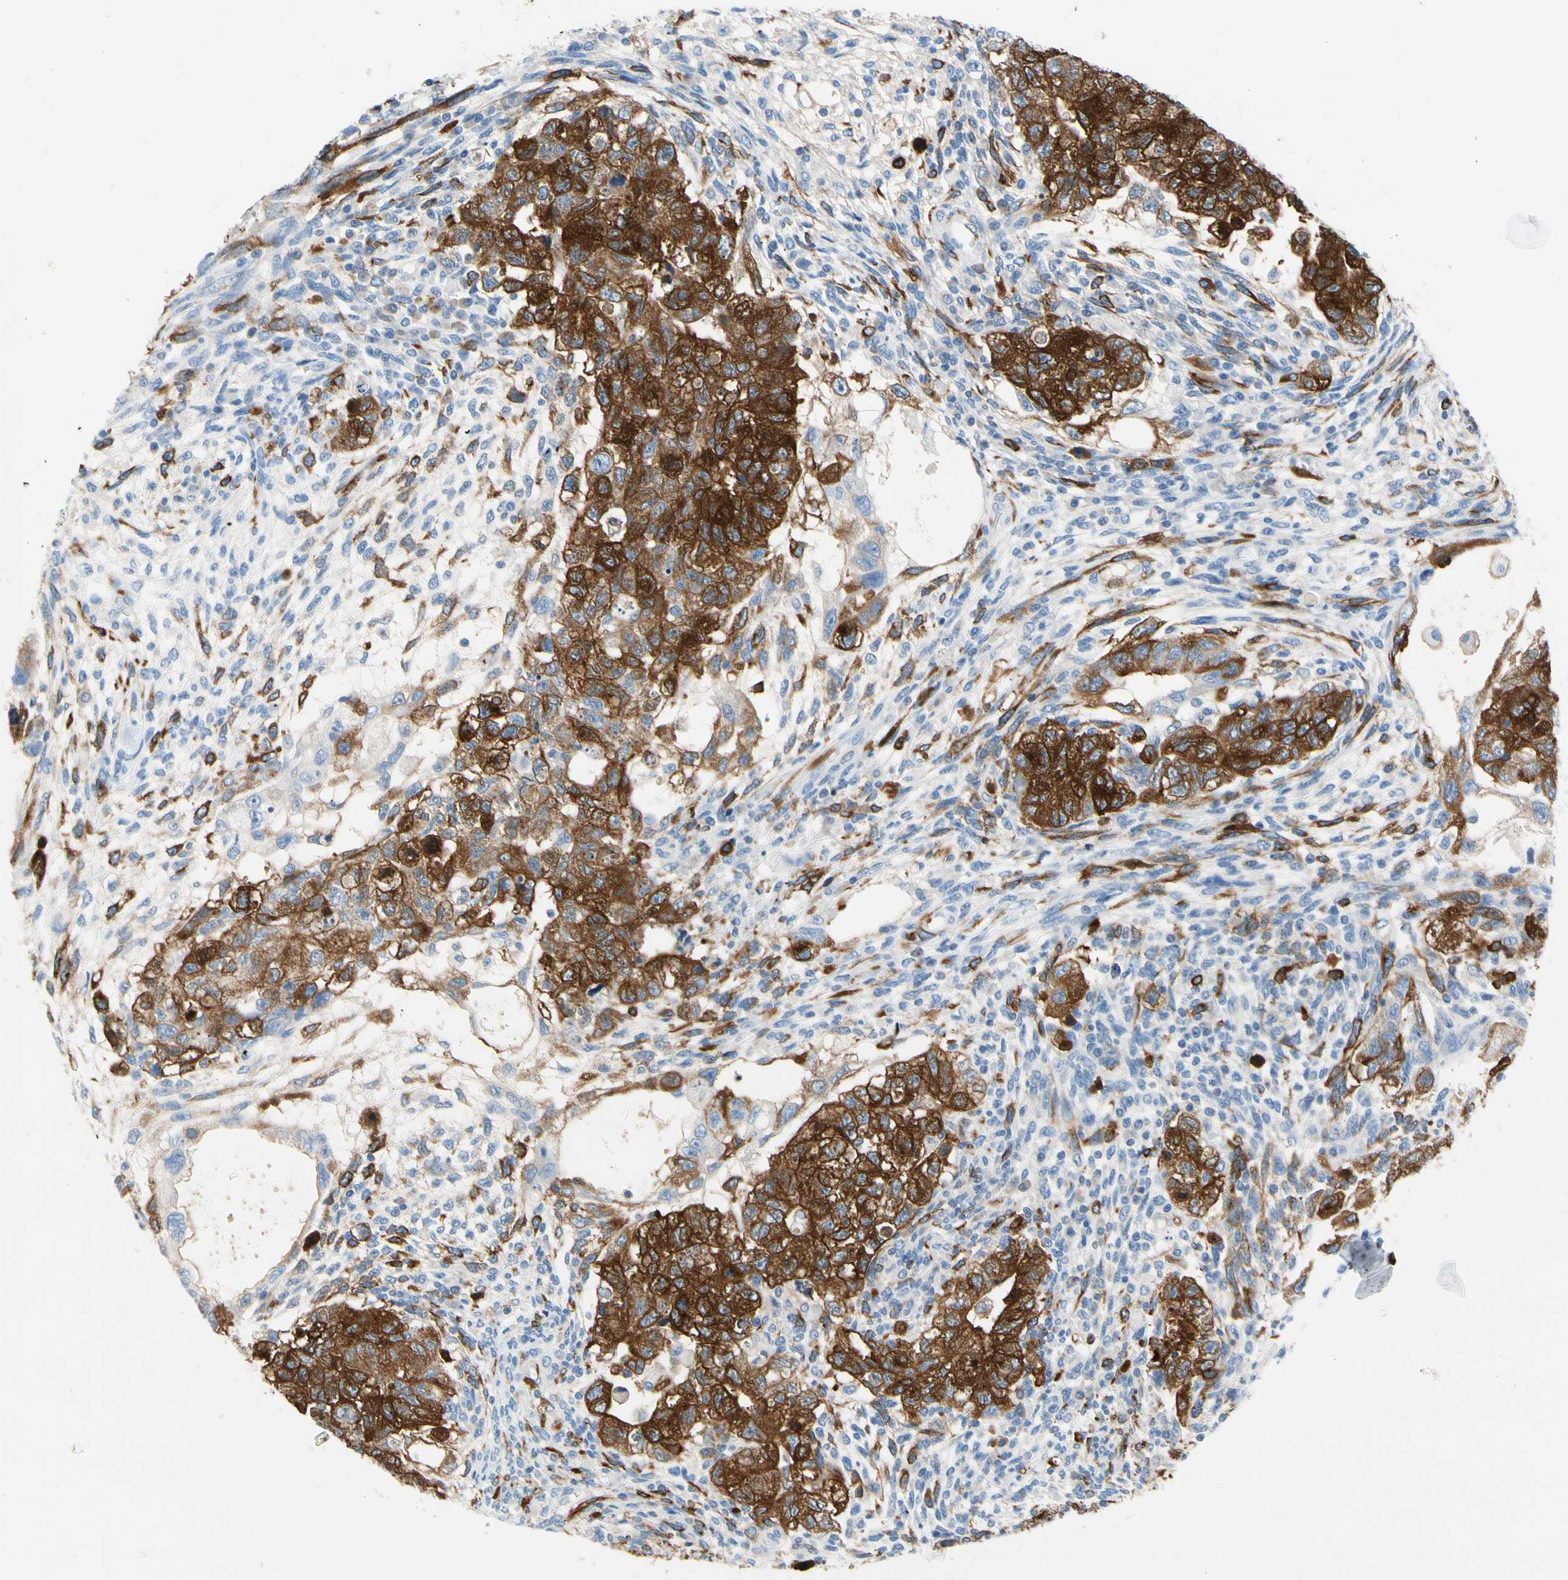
{"staining": {"intensity": "moderate", "quantity": ">75%", "location": "cytoplasmic/membranous"}, "tissue": "testis cancer", "cell_type": "Tumor cells", "image_type": "cancer", "snomed": [{"axis": "morphology", "description": "Normal tissue, NOS"}, {"axis": "morphology", "description": "Carcinoma, Embryonal, NOS"}, {"axis": "topography", "description": "Testis"}], "caption": "Approximately >75% of tumor cells in embryonal carcinoma (testis) show moderate cytoplasmic/membranous protein staining as visualized by brown immunohistochemical staining.", "gene": "TACC3", "patient": {"sex": "male", "age": 36}}